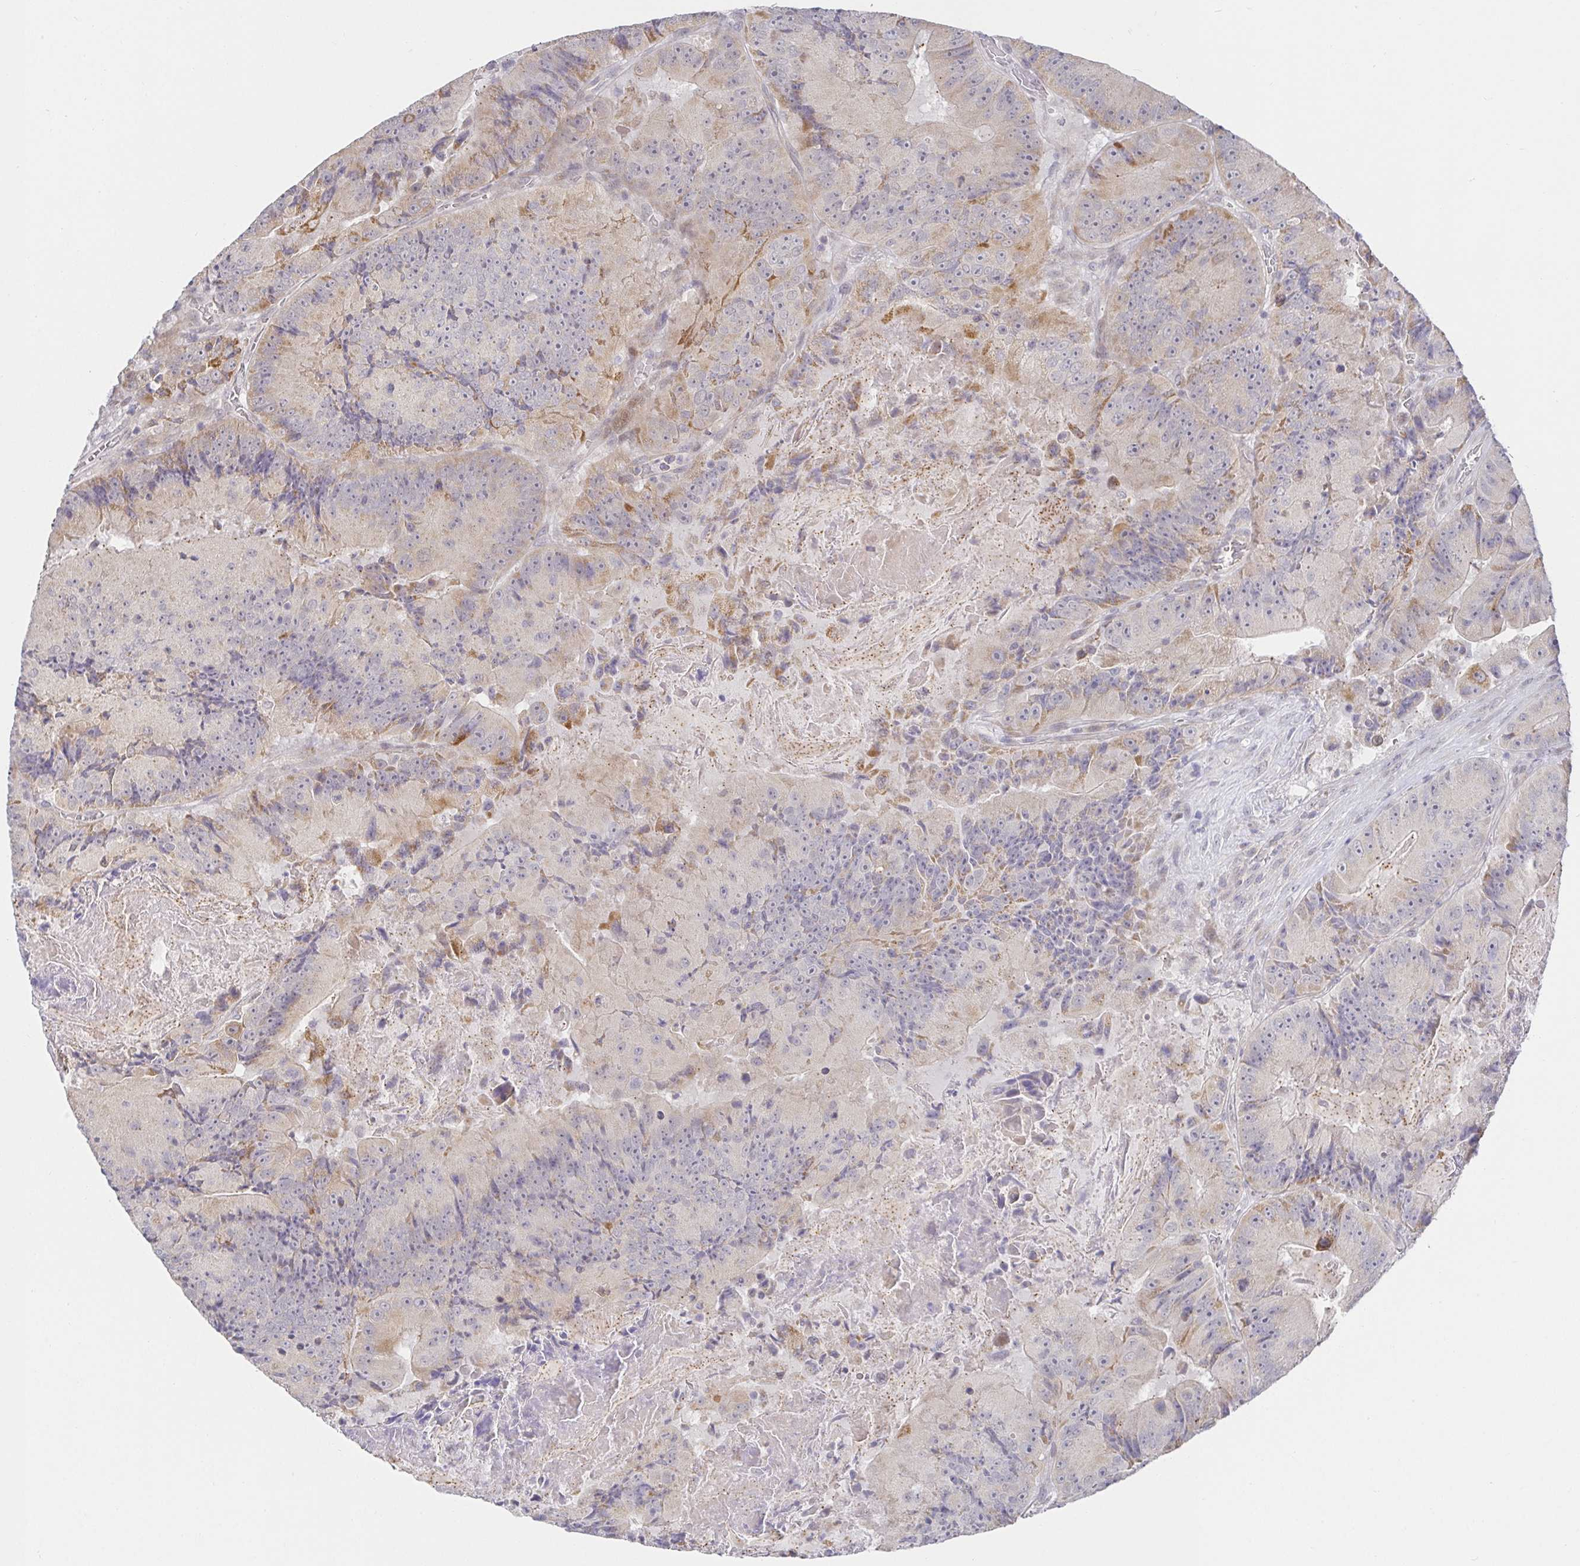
{"staining": {"intensity": "moderate", "quantity": "<25%", "location": "cytoplasmic/membranous"}, "tissue": "colorectal cancer", "cell_type": "Tumor cells", "image_type": "cancer", "snomed": [{"axis": "morphology", "description": "Adenocarcinoma, NOS"}, {"axis": "topography", "description": "Colon"}], "caption": "Colorectal adenocarcinoma tissue displays moderate cytoplasmic/membranous positivity in about <25% of tumor cells, visualized by immunohistochemistry. The staining was performed using DAB to visualize the protein expression in brown, while the nuclei were stained in blue with hematoxylin (Magnification: 20x).", "gene": "CIT", "patient": {"sex": "female", "age": 86}}